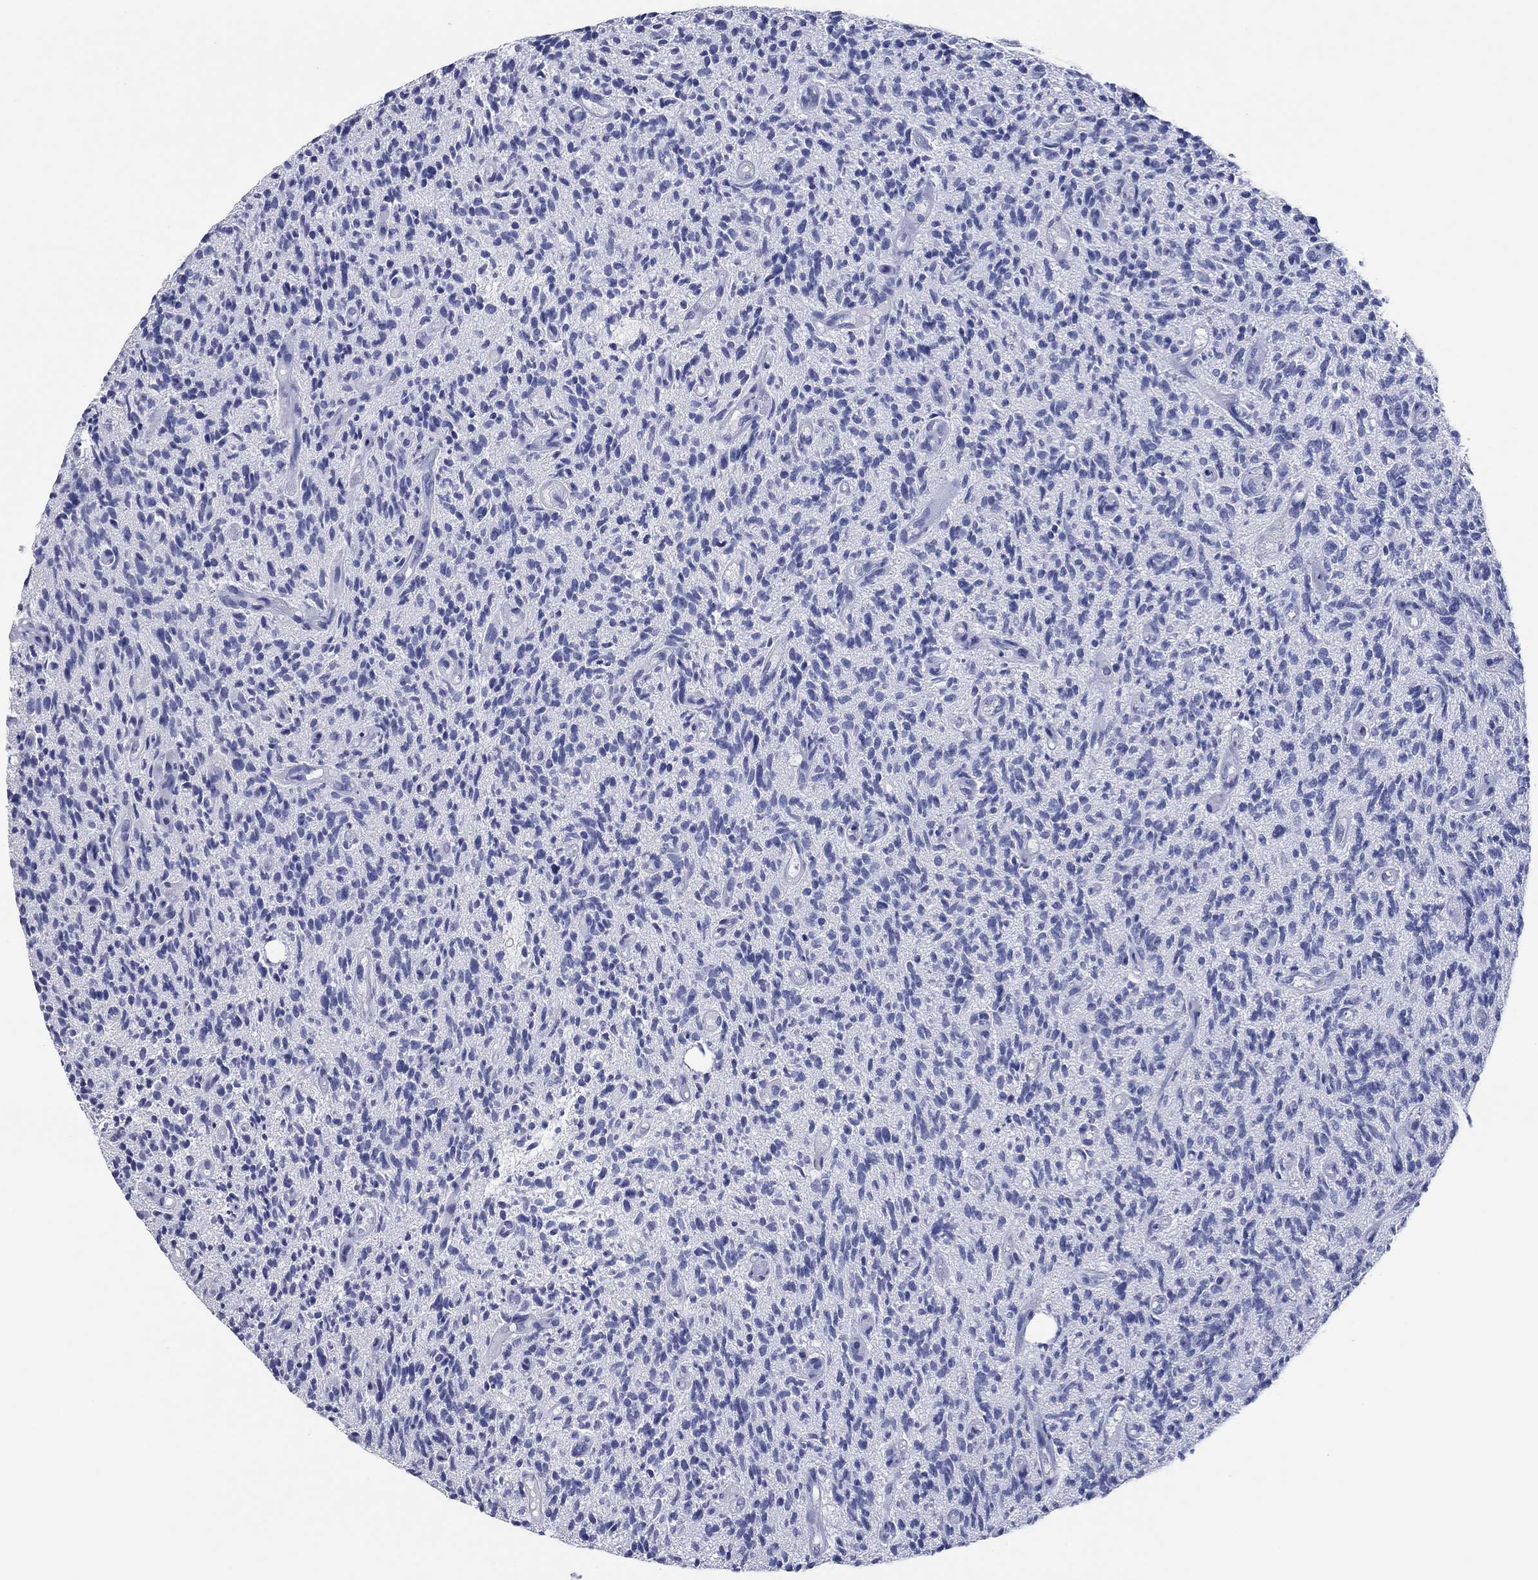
{"staining": {"intensity": "negative", "quantity": "none", "location": "none"}, "tissue": "glioma", "cell_type": "Tumor cells", "image_type": "cancer", "snomed": [{"axis": "morphology", "description": "Glioma, malignant, High grade"}, {"axis": "topography", "description": "Brain"}], "caption": "A high-resolution micrograph shows immunohistochemistry (IHC) staining of glioma, which shows no significant staining in tumor cells.", "gene": "POU5F1", "patient": {"sex": "male", "age": 64}}